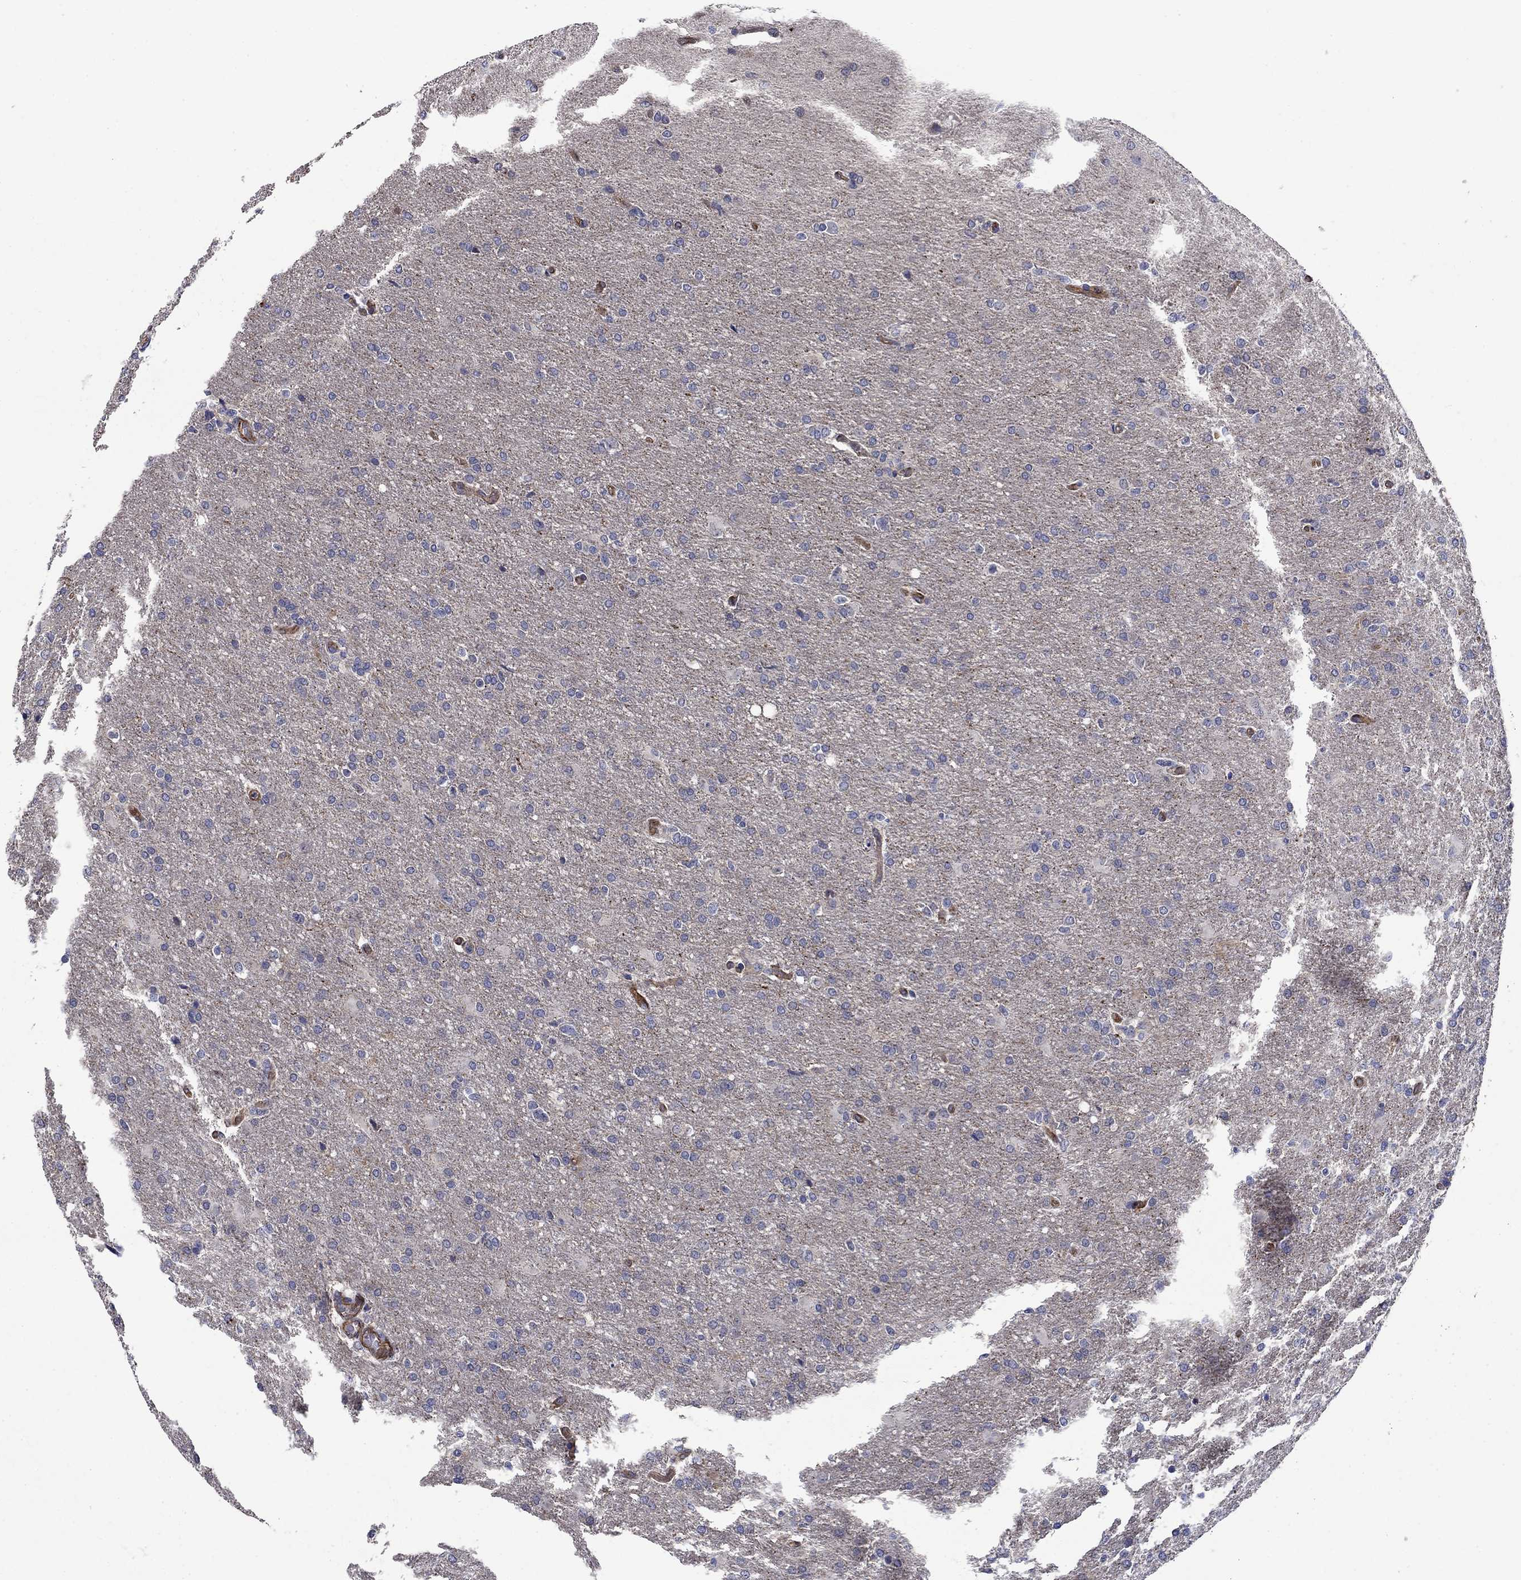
{"staining": {"intensity": "negative", "quantity": "none", "location": "none"}, "tissue": "glioma", "cell_type": "Tumor cells", "image_type": "cancer", "snomed": [{"axis": "morphology", "description": "Glioma, malignant, High grade"}, {"axis": "topography", "description": "Brain"}], "caption": "The histopathology image shows no significant staining in tumor cells of glioma.", "gene": "SLC7A1", "patient": {"sex": "male", "age": 68}}